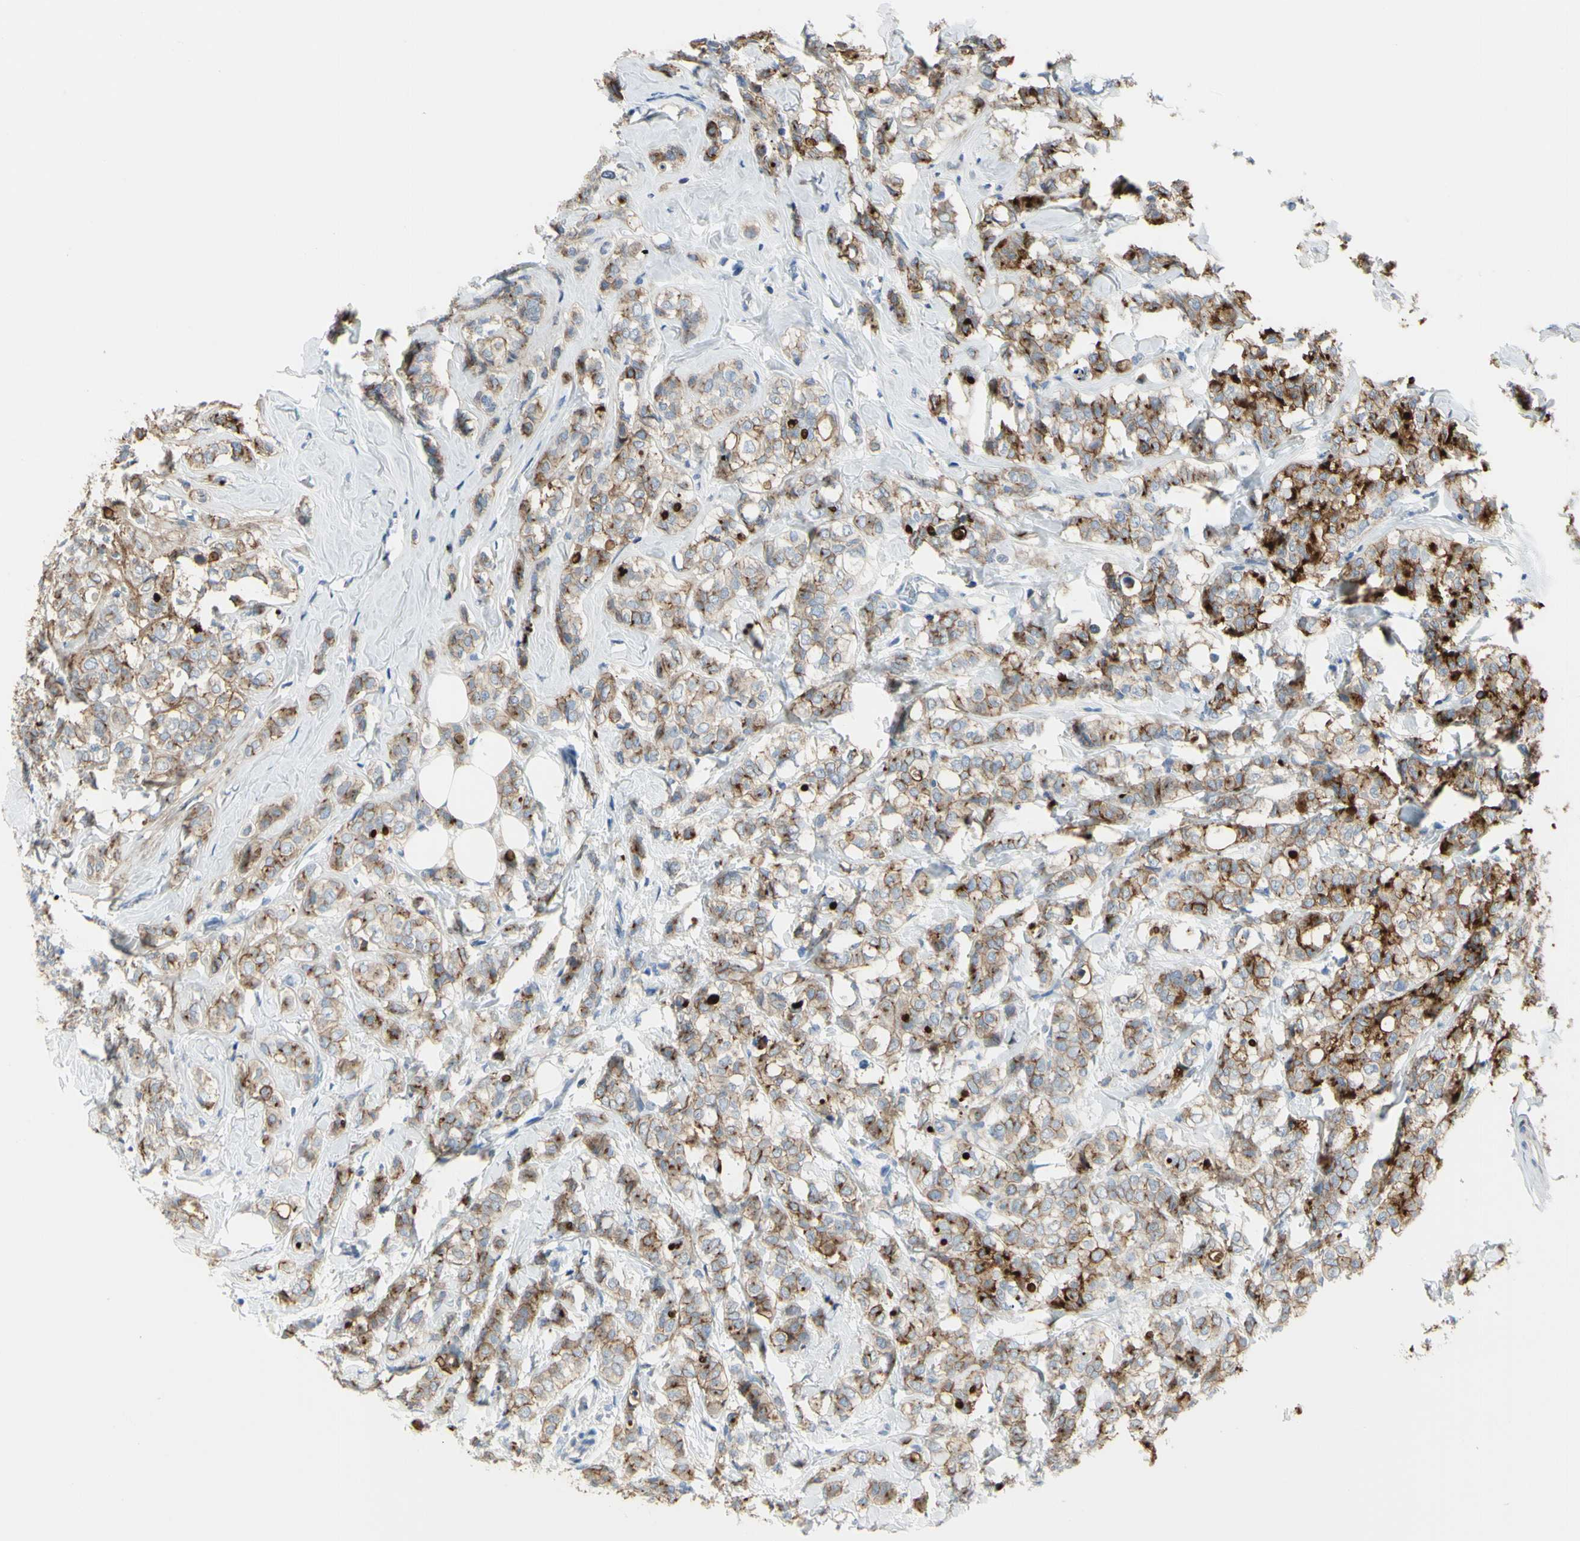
{"staining": {"intensity": "moderate", "quantity": ">75%", "location": "cytoplasmic/membranous"}, "tissue": "breast cancer", "cell_type": "Tumor cells", "image_type": "cancer", "snomed": [{"axis": "morphology", "description": "Lobular carcinoma"}, {"axis": "topography", "description": "Breast"}], "caption": "A brown stain shows moderate cytoplasmic/membranous staining of a protein in lobular carcinoma (breast) tumor cells.", "gene": "MUC1", "patient": {"sex": "female", "age": 60}}